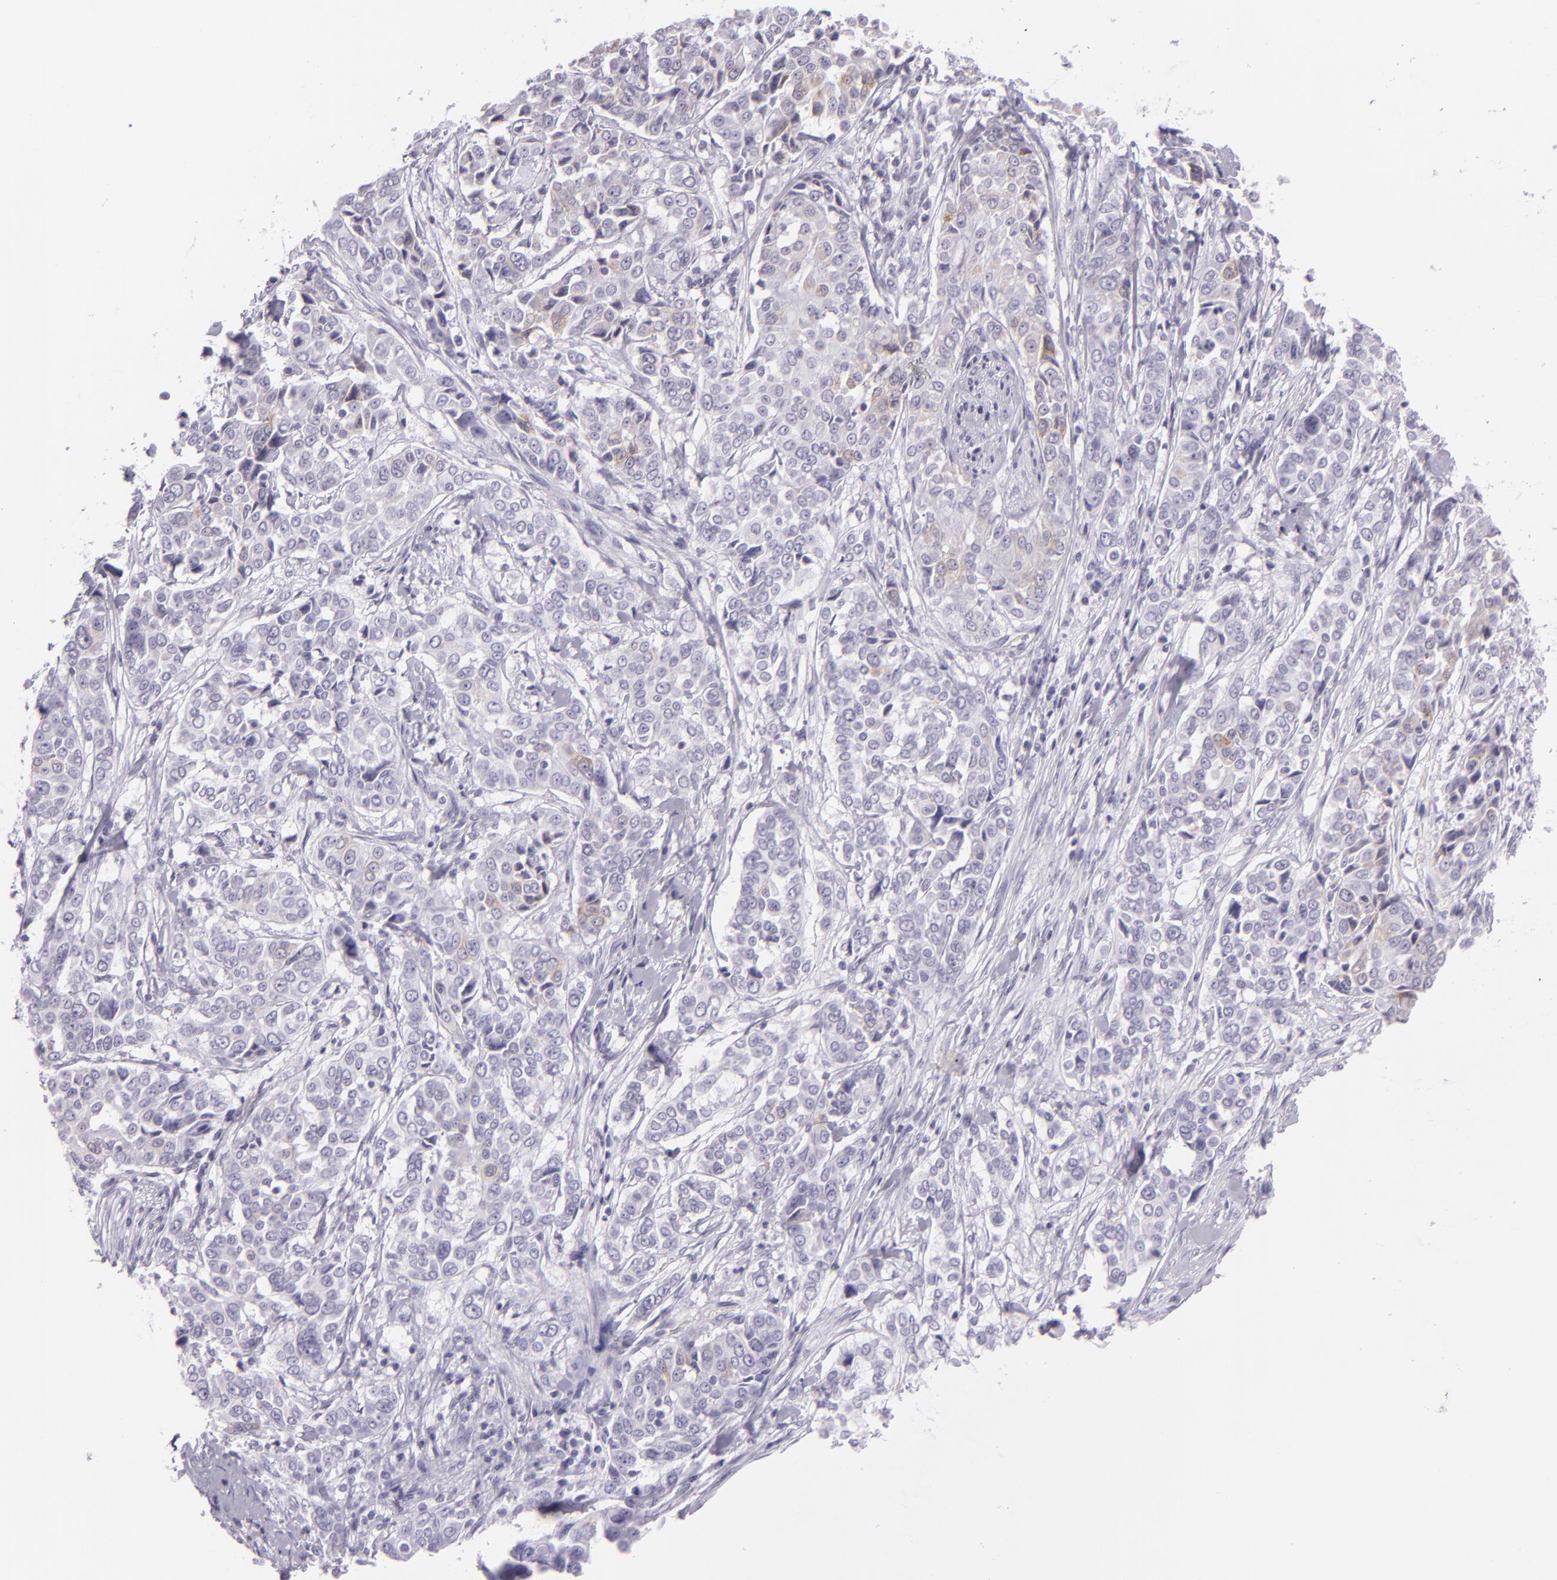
{"staining": {"intensity": "negative", "quantity": "none", "location": "none"}, "tissue": "pancreatic cancer", "cell_type": "Tumor cells", "image_type": "cancer", "snomed": [{"axis": "morphology", "description": "Adenocarcinoma, NOS"}, {"axis": "topography", "description": "Pancreas"}], "caption": "IHC photomicrograph of neoplastic tissue: pancreatic adenocarcinoma stained with DAB (3,3'-diaminobenzidine) displays no significant protein expression in tumor cells.", "gene": "MUC6", "patient": {"sex": "female", "age": 52}}